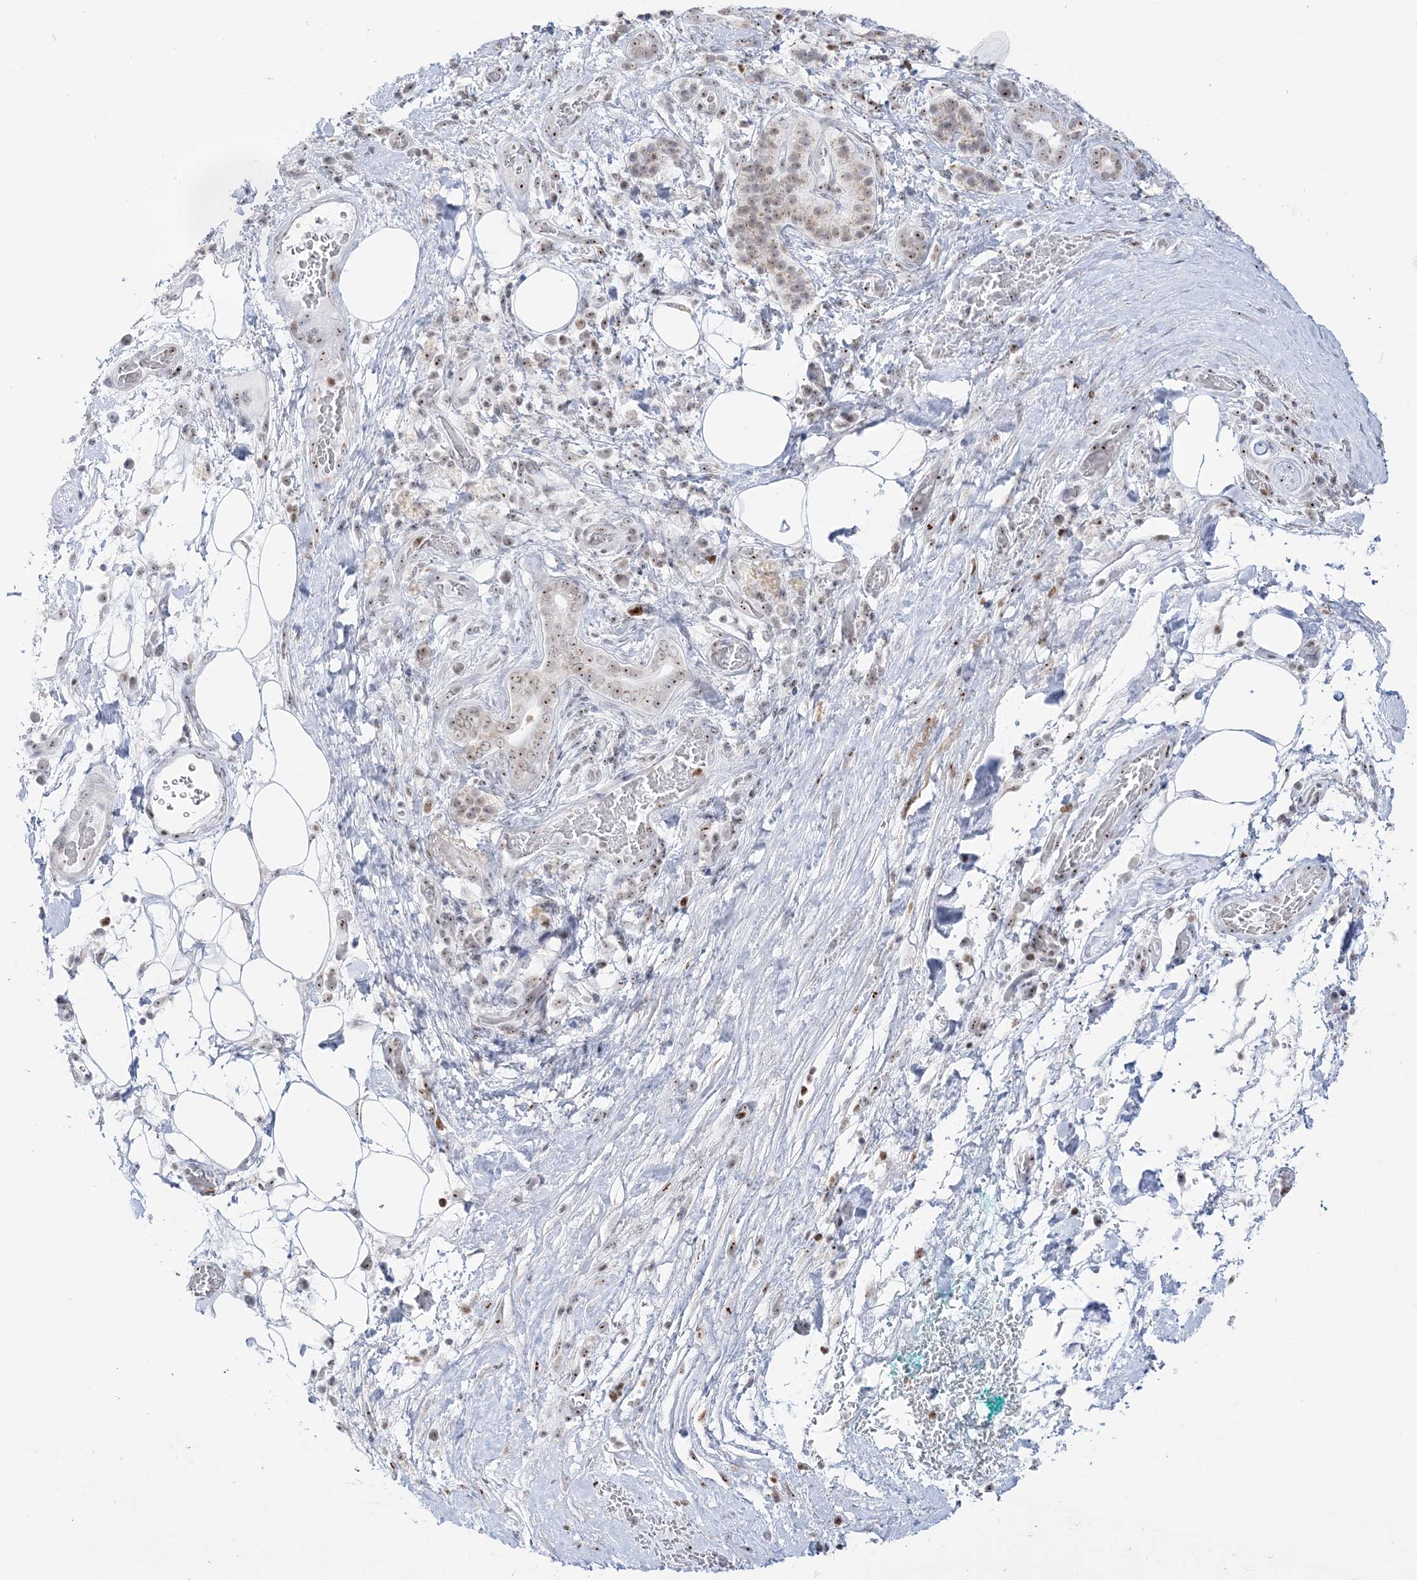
{"staining": {"intensity": "moderate", "quantity": ">75%", "location": "nuclear"}, "tissue": "pancreatic cancer", "cell_type": "Tumor cells", "image_type": "cancer", "snomed": [{"axis": "morphology", "description": "Adenocarcinoma, NOS"}, {"axis": "topography", "description": "Pancreas"}], "caption": "Pancreatic adenocarcinoma stained with a protein marker exhibits moderate staining in tumor cells.", "gene": "DDX21", "patient": {"sex": "male", "age": 78}}